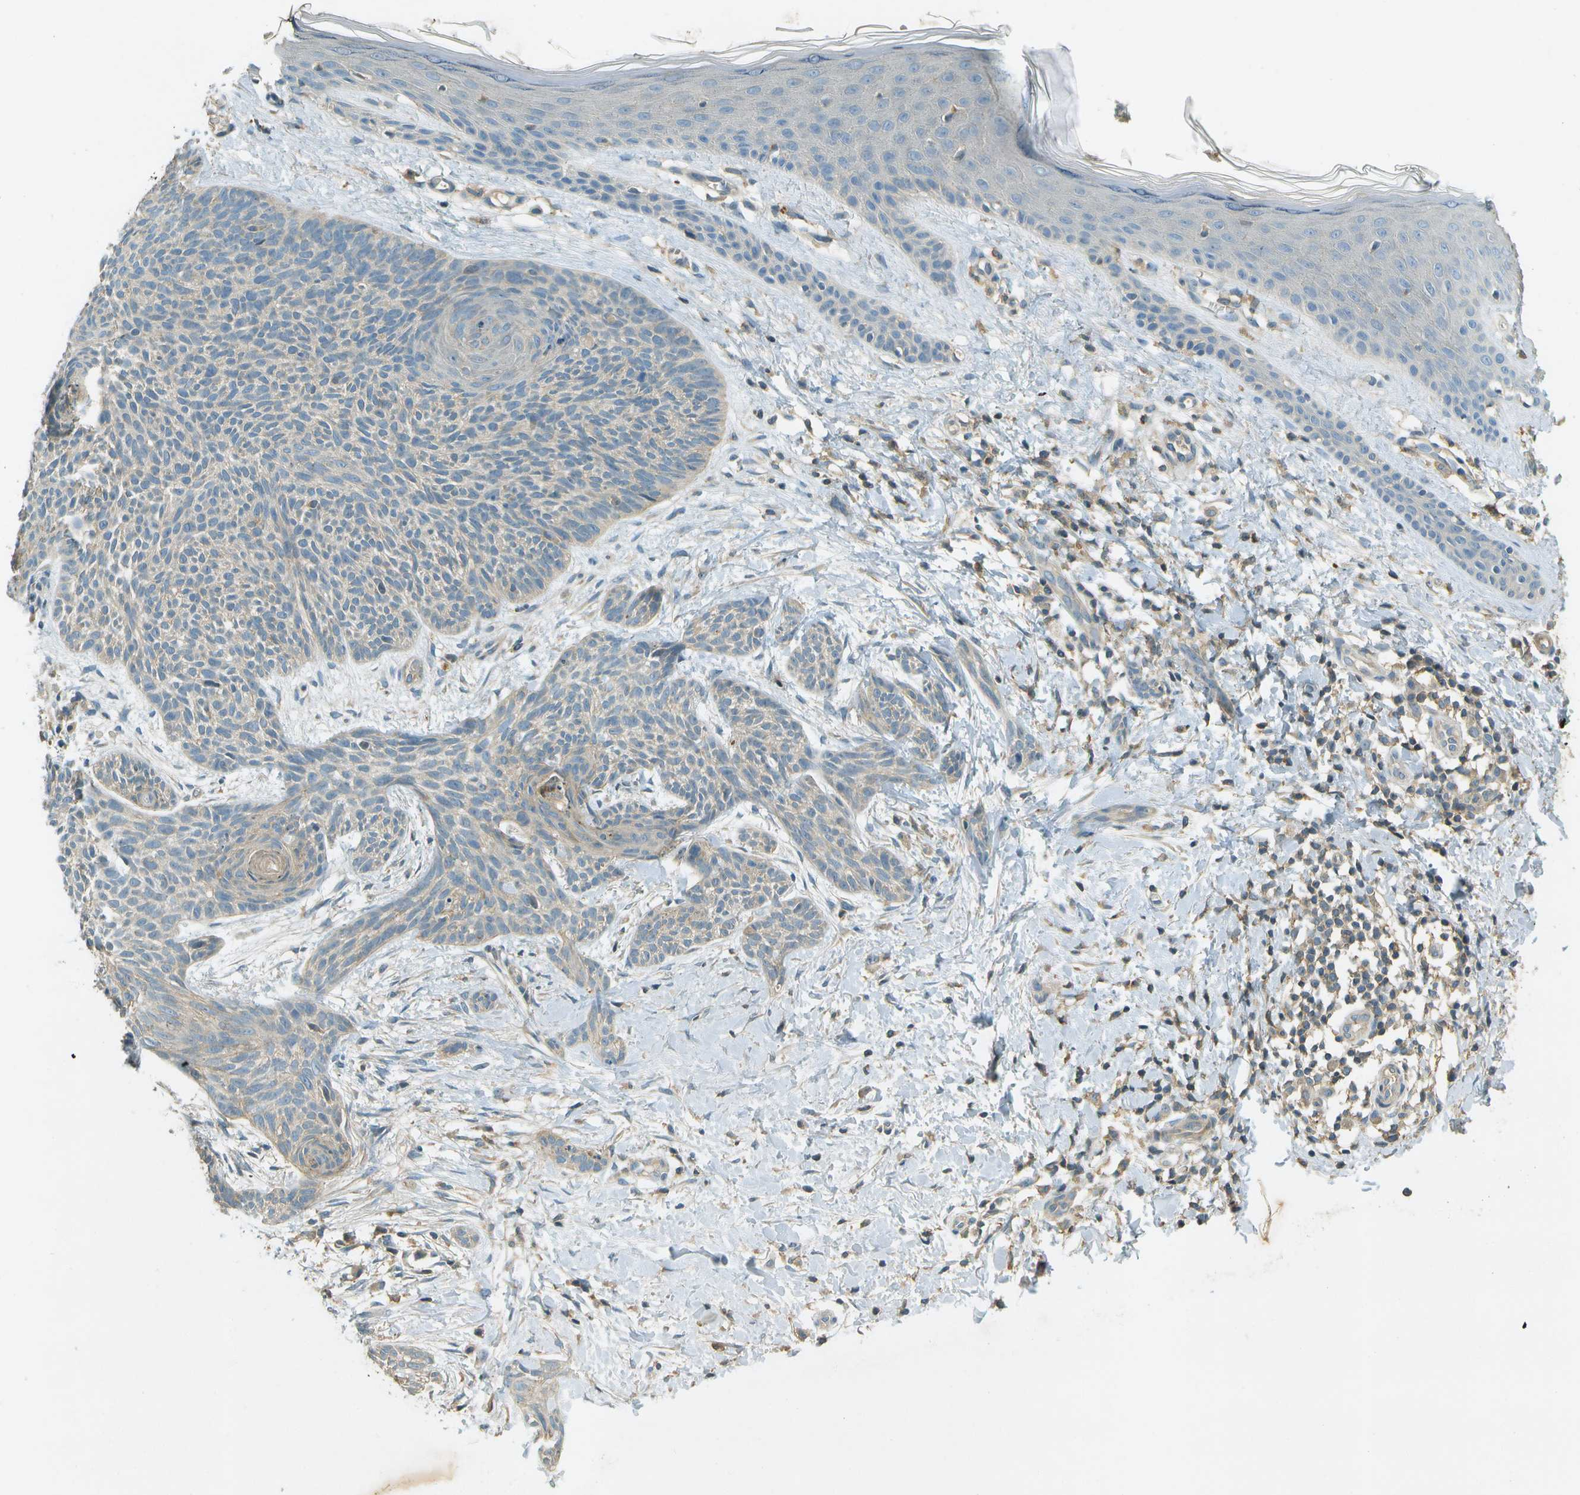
{"staining": {"intensity": "negative", "quantity": "none", "location": "none"}, "tissue": "skin cancer", "cell_type": "Tumor cells", "image_type": "cancer", "snomed": [{"axis": "morphology", "description": "Basal cell carcinoma"}, {"axis": "topography", "description": "Skin"}], "caption": "High magnification brightfield microscopy of skin basal cell carcinoma stained with DAB (brown) and counterstained with hematoxylin (blue): tumor cells show no significant positivity.", "gene": "NUDT4", "patient": {"sex": "female", "age": 59}}